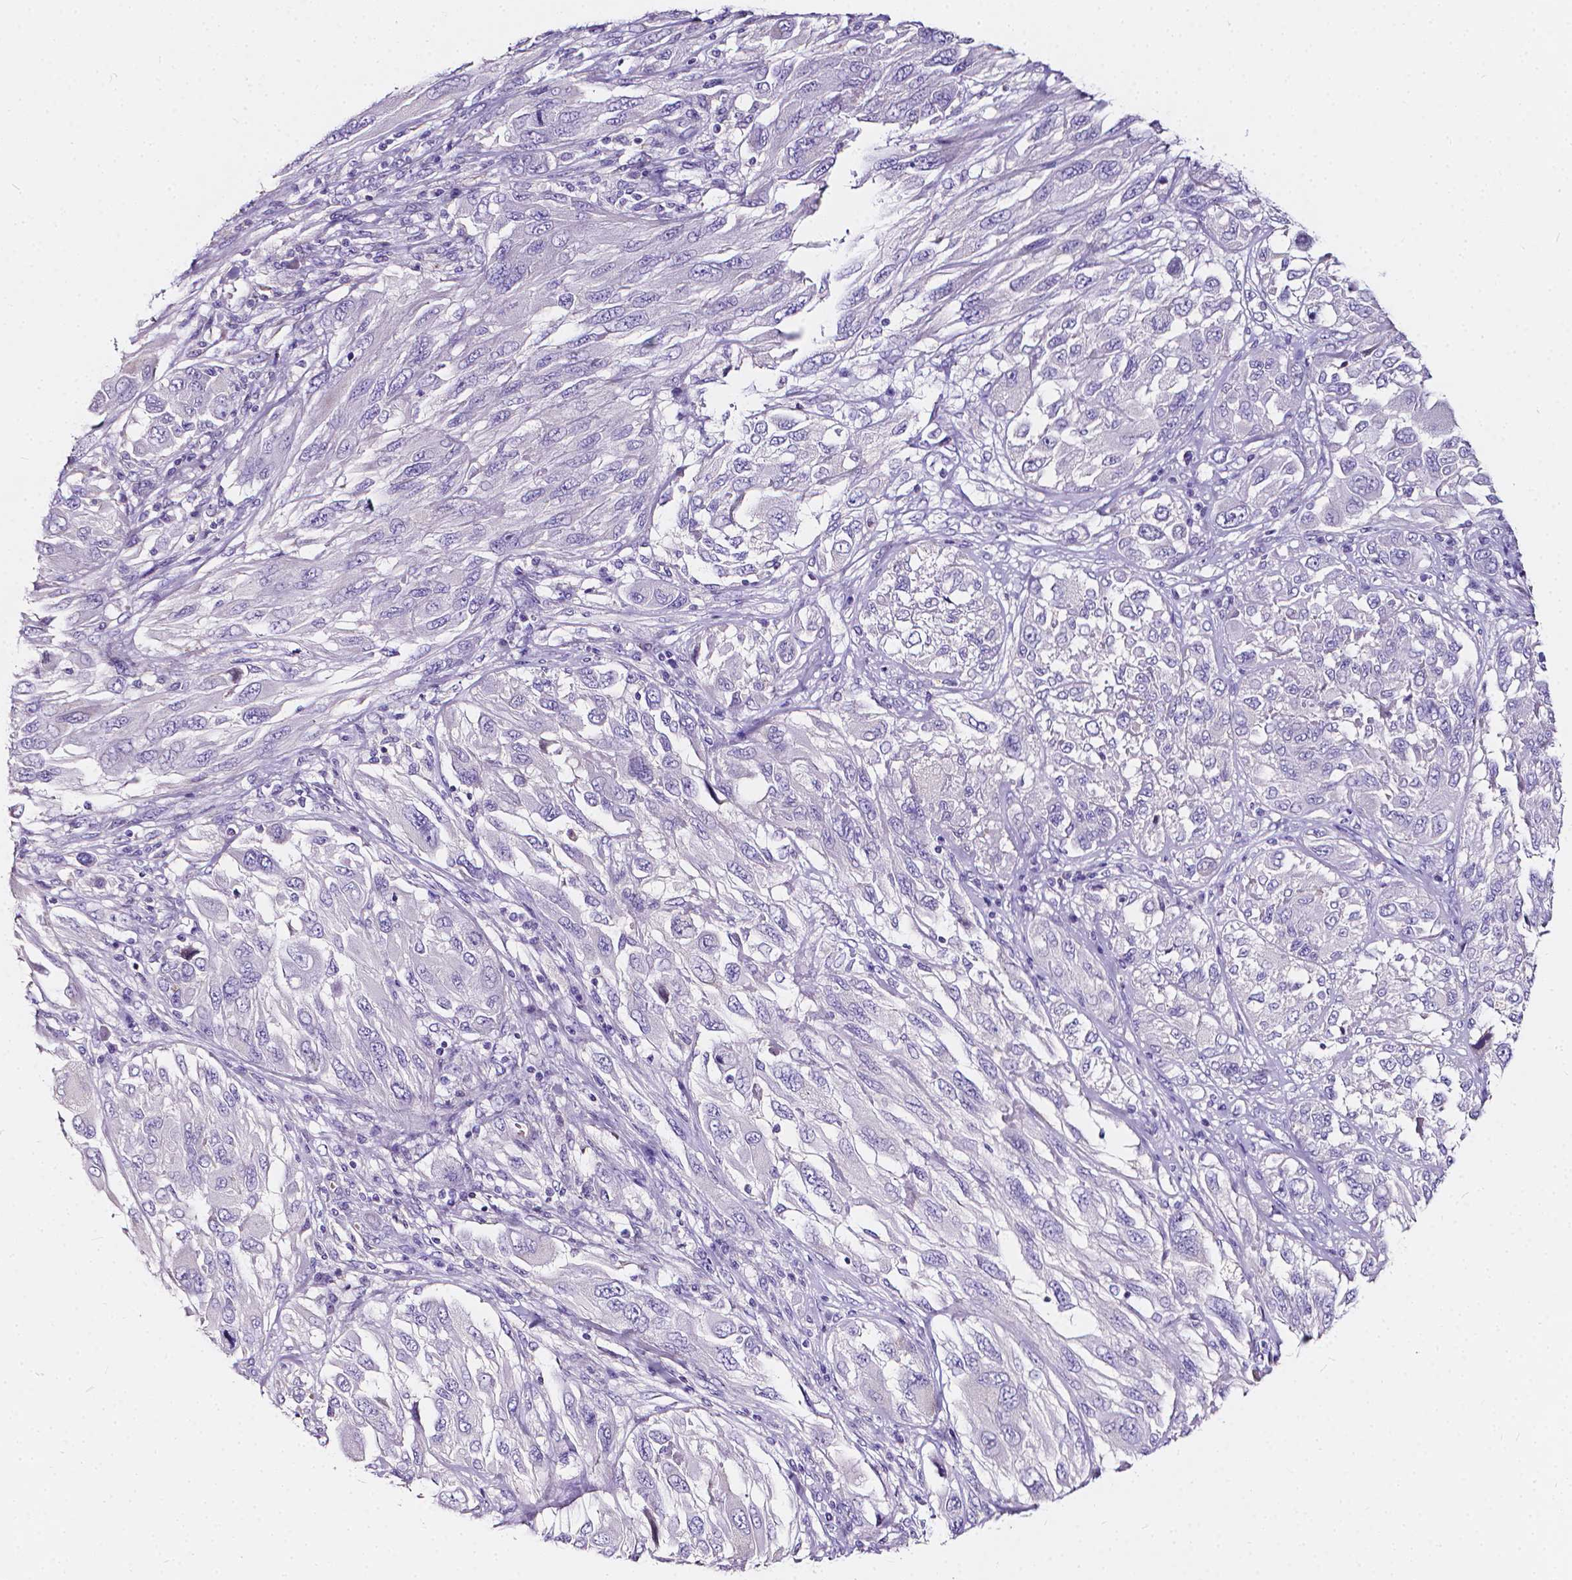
{"staining": {"intensity": "negative", "quantity": "none", "location": "none"}, "tissue": "melanoma", "cell_type": "Tumor cells", "image_type": "cancer", "snomed": [{"axis": "morphology", "description": "Malignant melanoma, NOS"}, {"axis": "topography", "description": "Skin"}], "caption": "Immunohistochemistry photomicrograph of human melanoma stained for a protein (brown), which reveals no positivity in tumor cells.", "gene": "CLSTN2", "patient": {"sex": "female", "age": 91}}